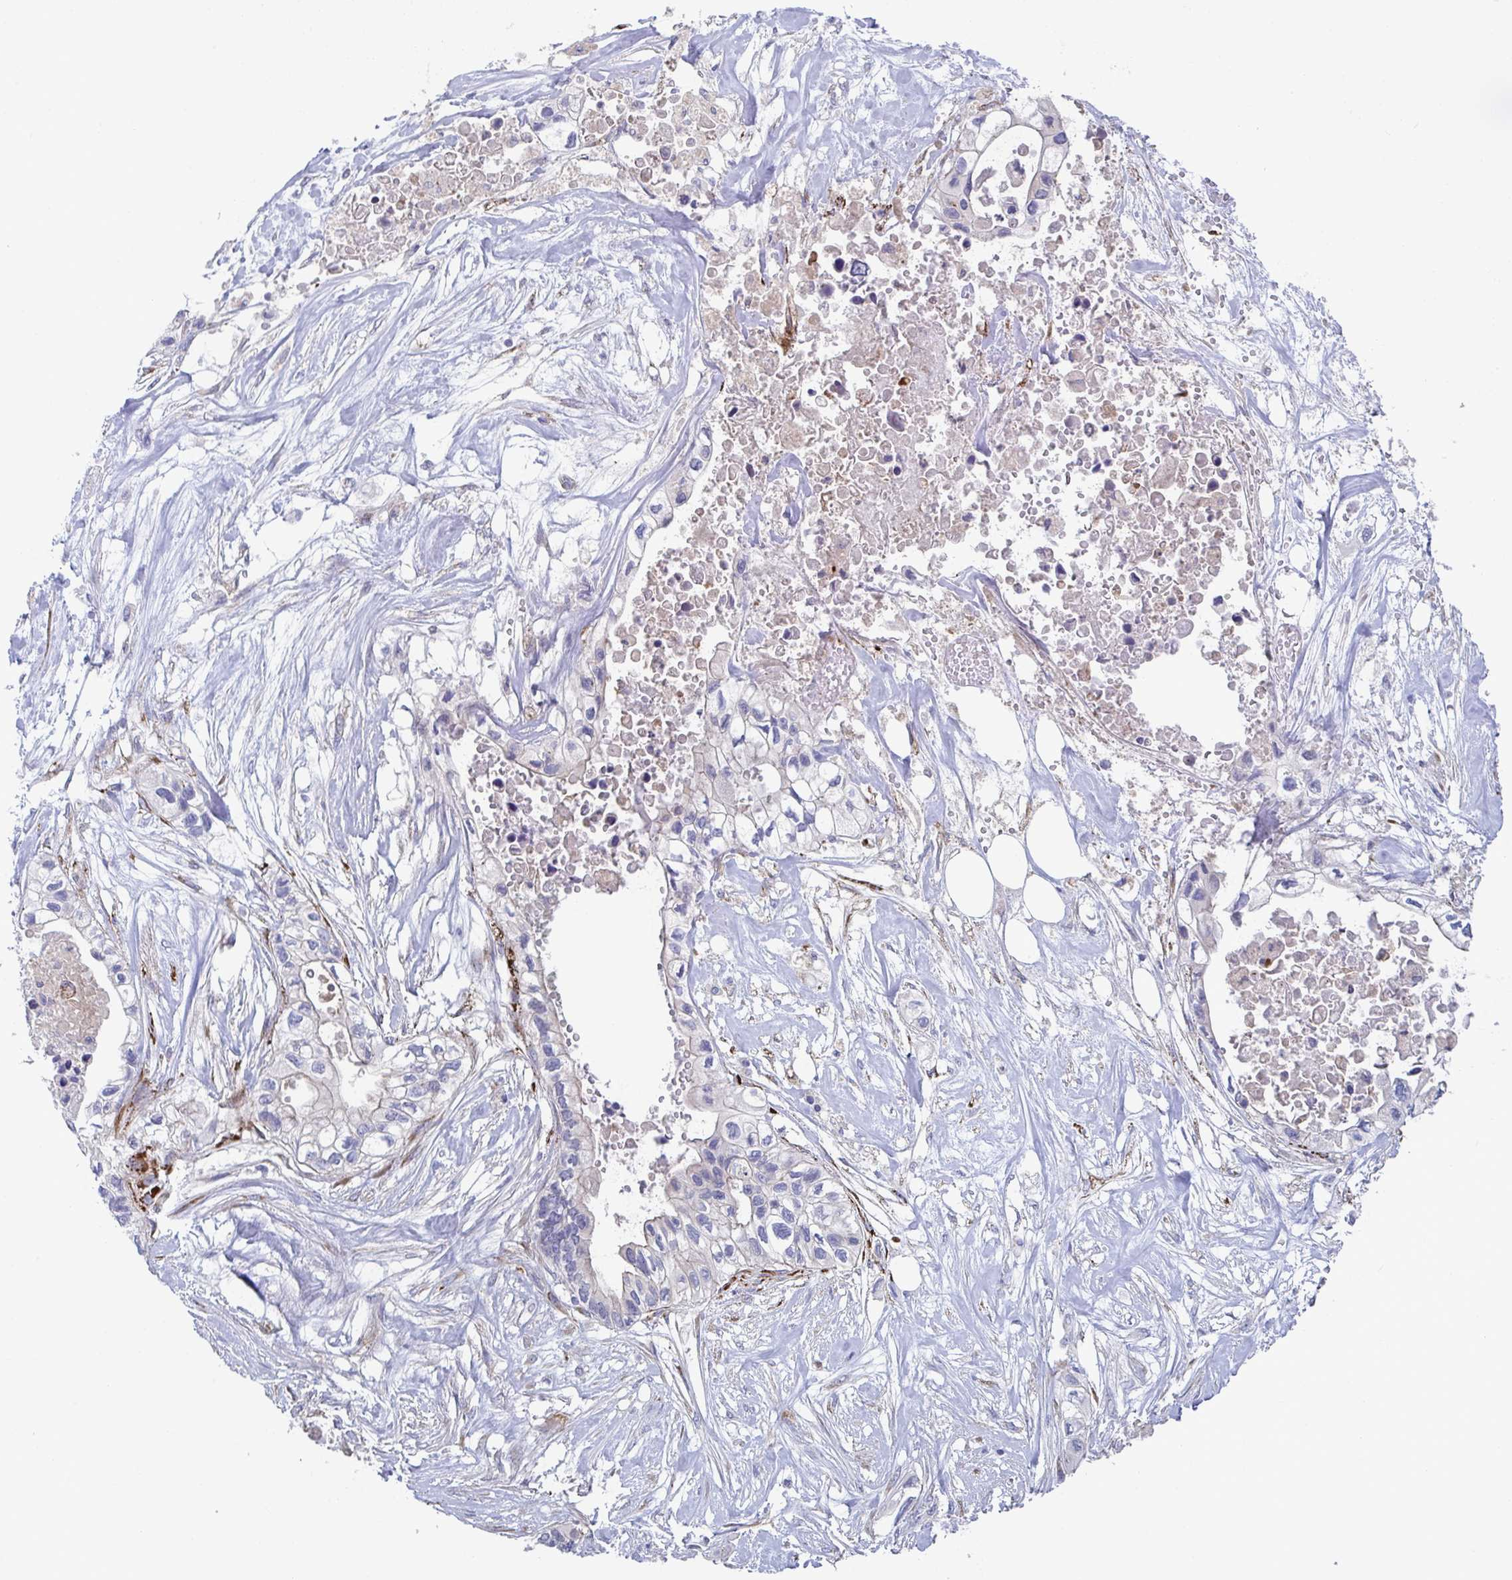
{"staining": {"intensity": "weak", "quantity": "<25%", "location": "cytoplasmic/membranous"}, "tissue": "pancreatic cancer", "cell_type": "Tumor cells", "image_type": "cancer", "snomed": [{"axis": "morphology", "description": "Adenocarcinoma, NOS"}, {"axis": "topography", "description": "Pancreas"}], "caption": "Human pancreatic cancer (adenocarcinoma) stained for a protein using immunohistochemistry displays no staining in tumor cells.", "gene": "ST14", "patient": {"sex": "female", "age": 63}}